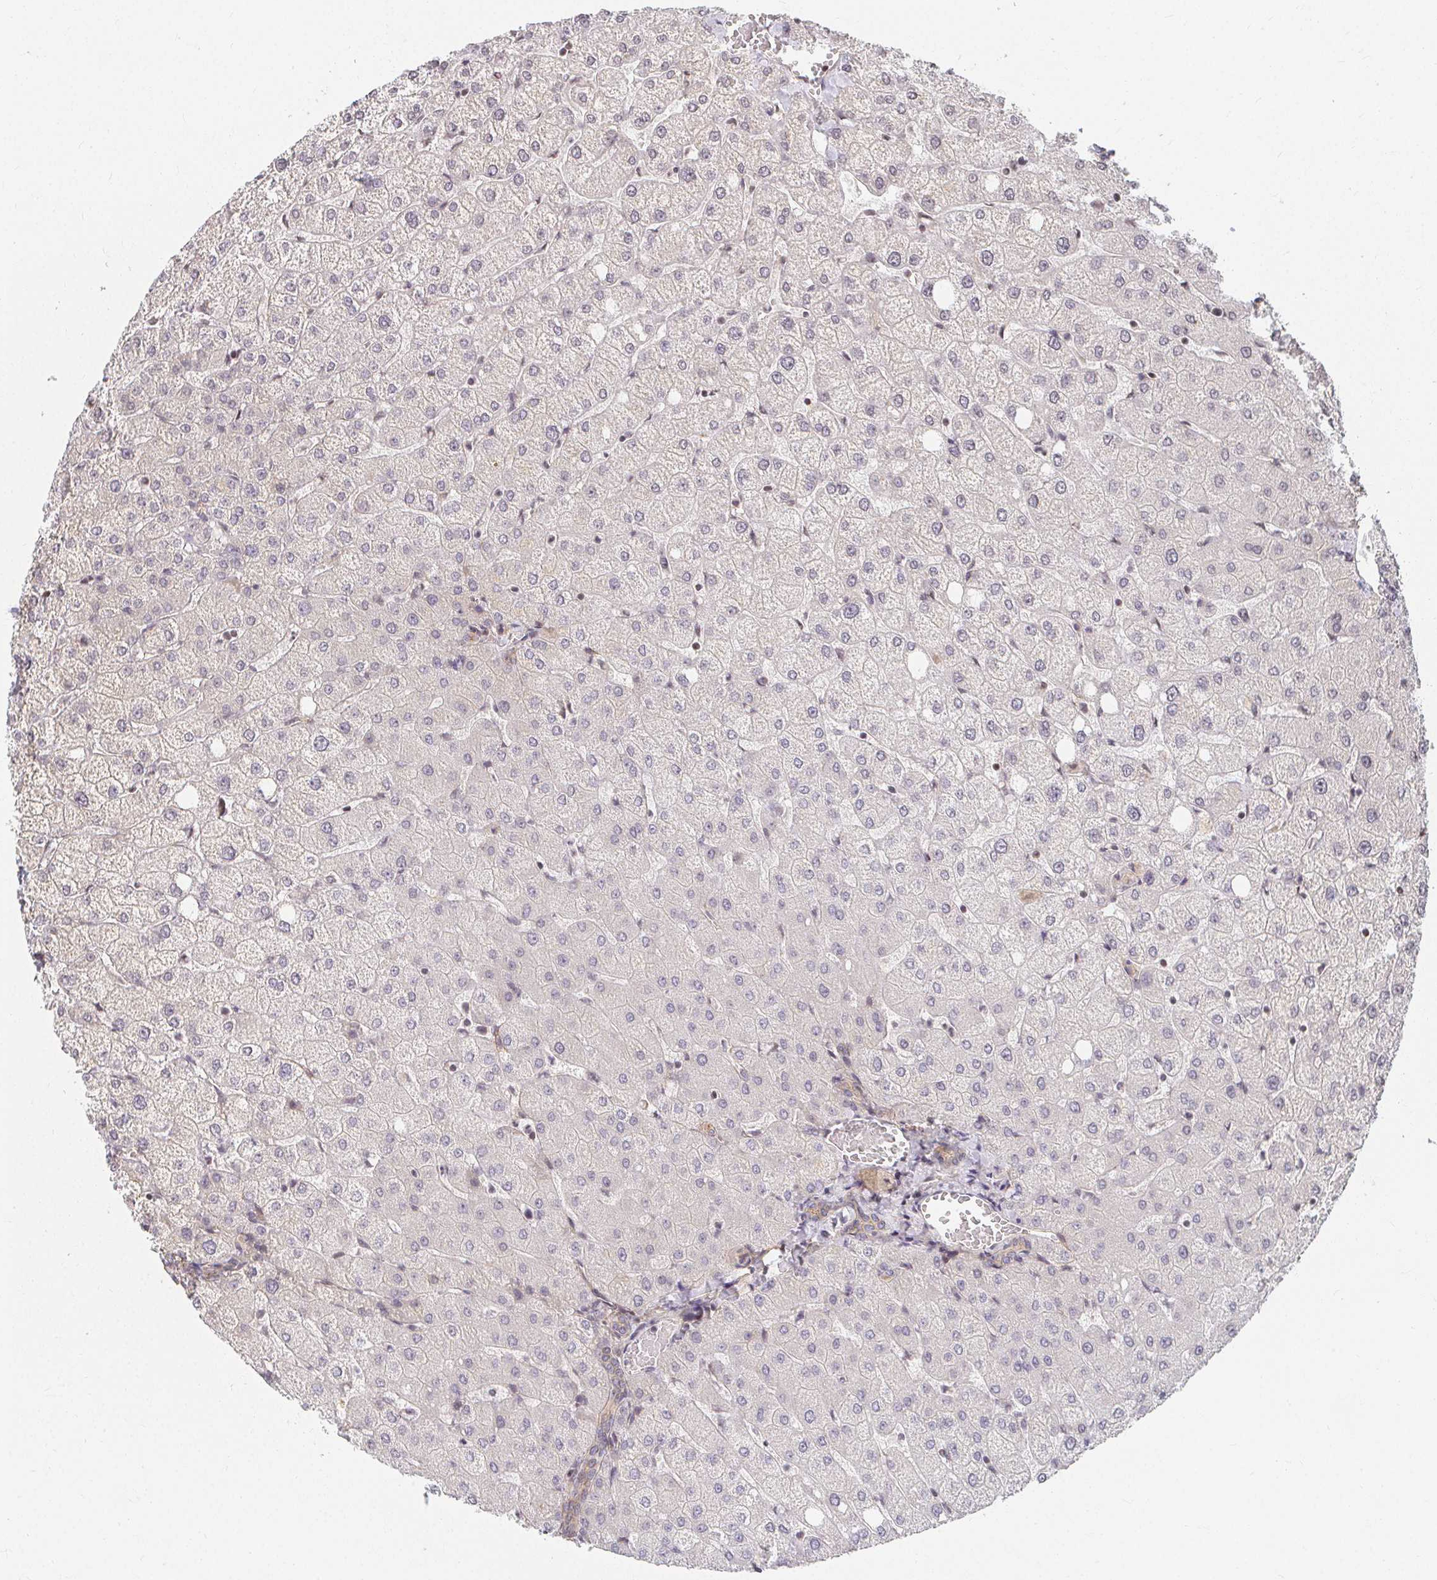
{"staining": {"intensity": "weak", "quantity": "<25%", "location": "cytoplasmic/membranous"}, "tissue": "liver", "cell_type": "Cholangiocytes", "image_type": "normal", "snomed": [{"axis": "morphology", "description": "Normal tissue, NOS"}, {"axis": "topography", "description": "Liver"}], "caption": "IHC of benign human liver reveals no positivity in cholangiocytes. (Immunohistochemistry (ihc), brightfield microscopy, high magnification).", "gene": "ANK3", "patient": {"sex": "female", "age": 54}}